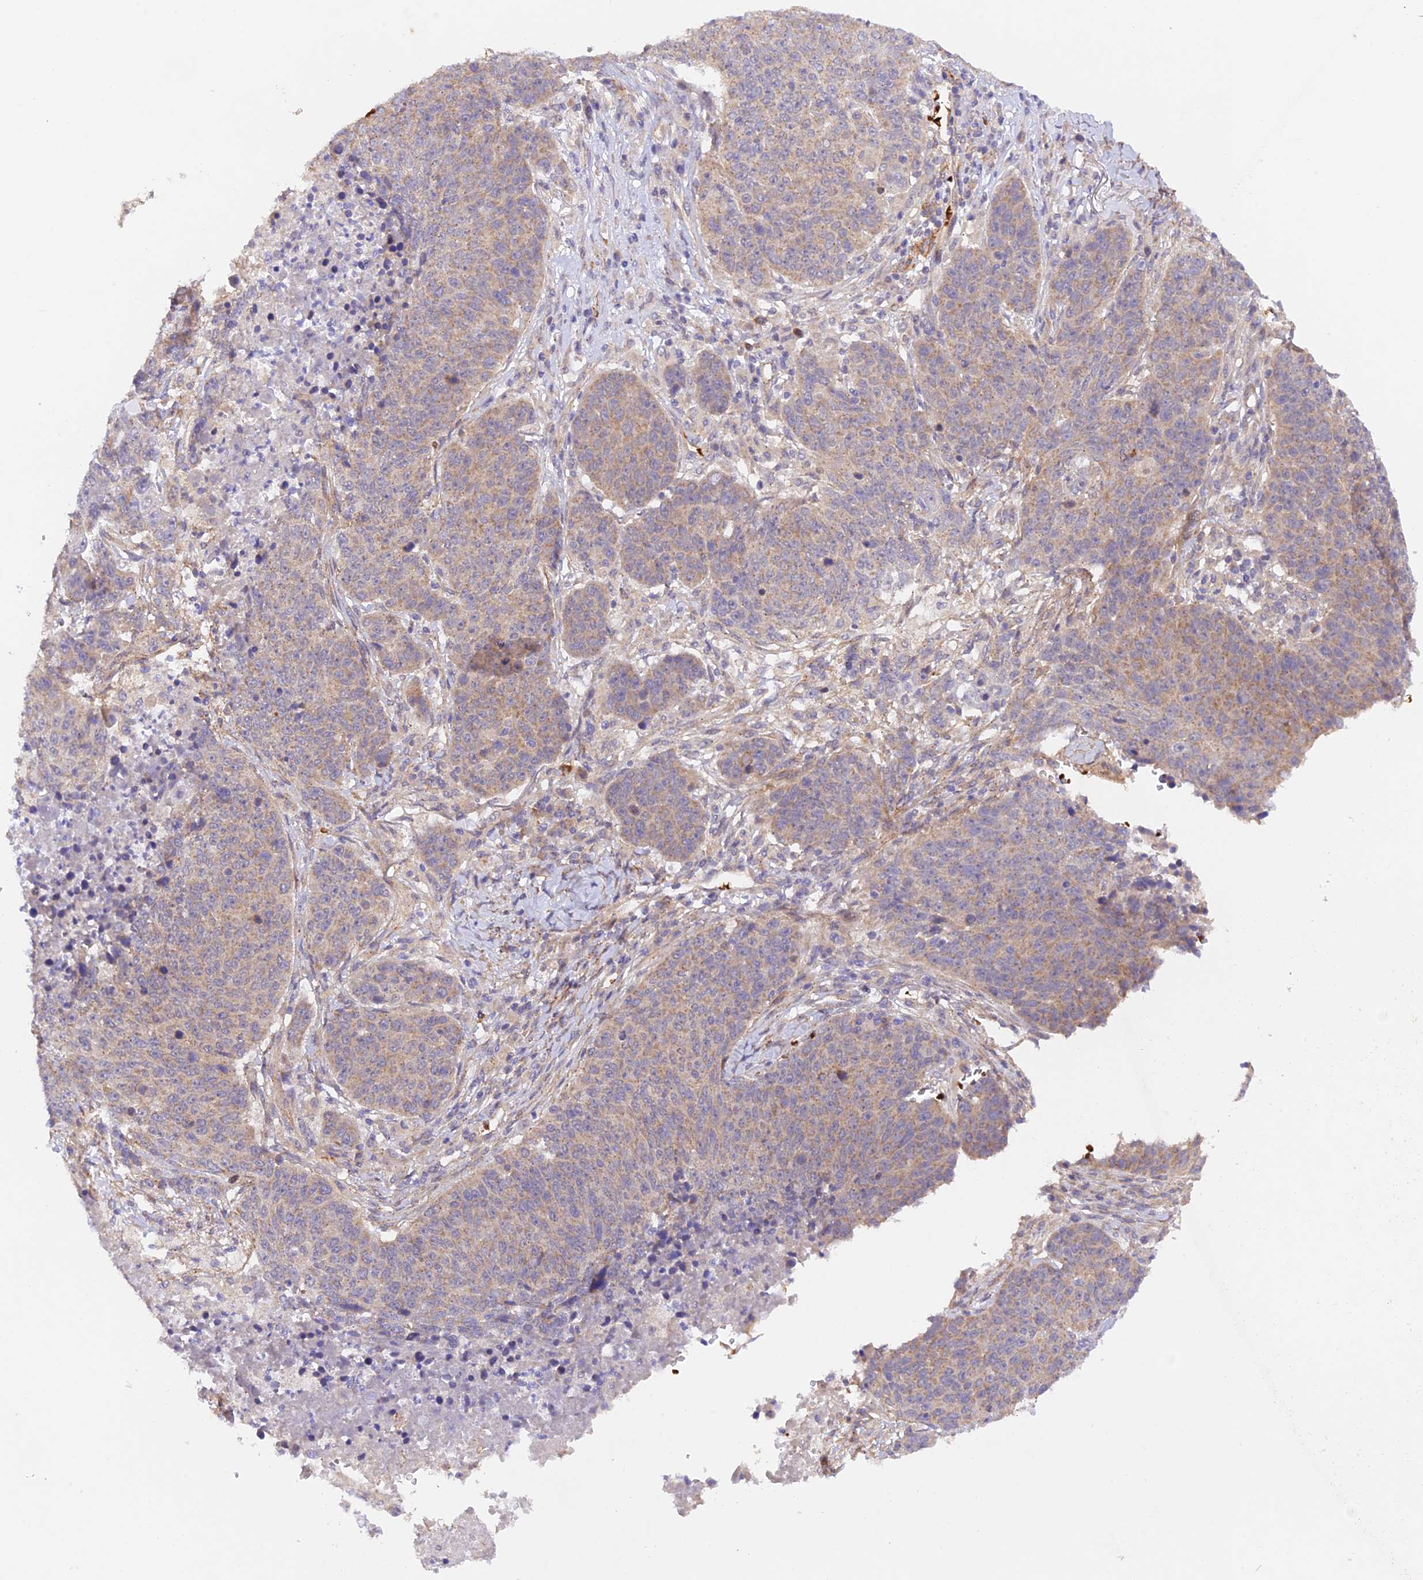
{"staining": {"intensity": "negative", "quantity": "none", "location": "none"}, "tissue": "lung cancer", "cell_type": "Tumor cells", "image_type": "cancer", "snomed": [{"axis": "morphology", "description": "Normal tissue, NOS"}, {"axis": "morphology", "description": "Squamous cell carcinoma, NOS"}, {"axis": "topography", "description": "Lymph node"}, {"axis": "topography", "description": "Lung"}], "caption": "Tumor cells are negative for brown protein staining in squamous cell carcinoma (lung). The staining was performed using DAB (3,3'-diaminobenzidine) to visualize the protein expression in brown, while the nuclei were stained in blue with hematoxylin (Magnification: 20x).", "gene": "WDFY4", "patient": {"sex": "male", "age": 66}}